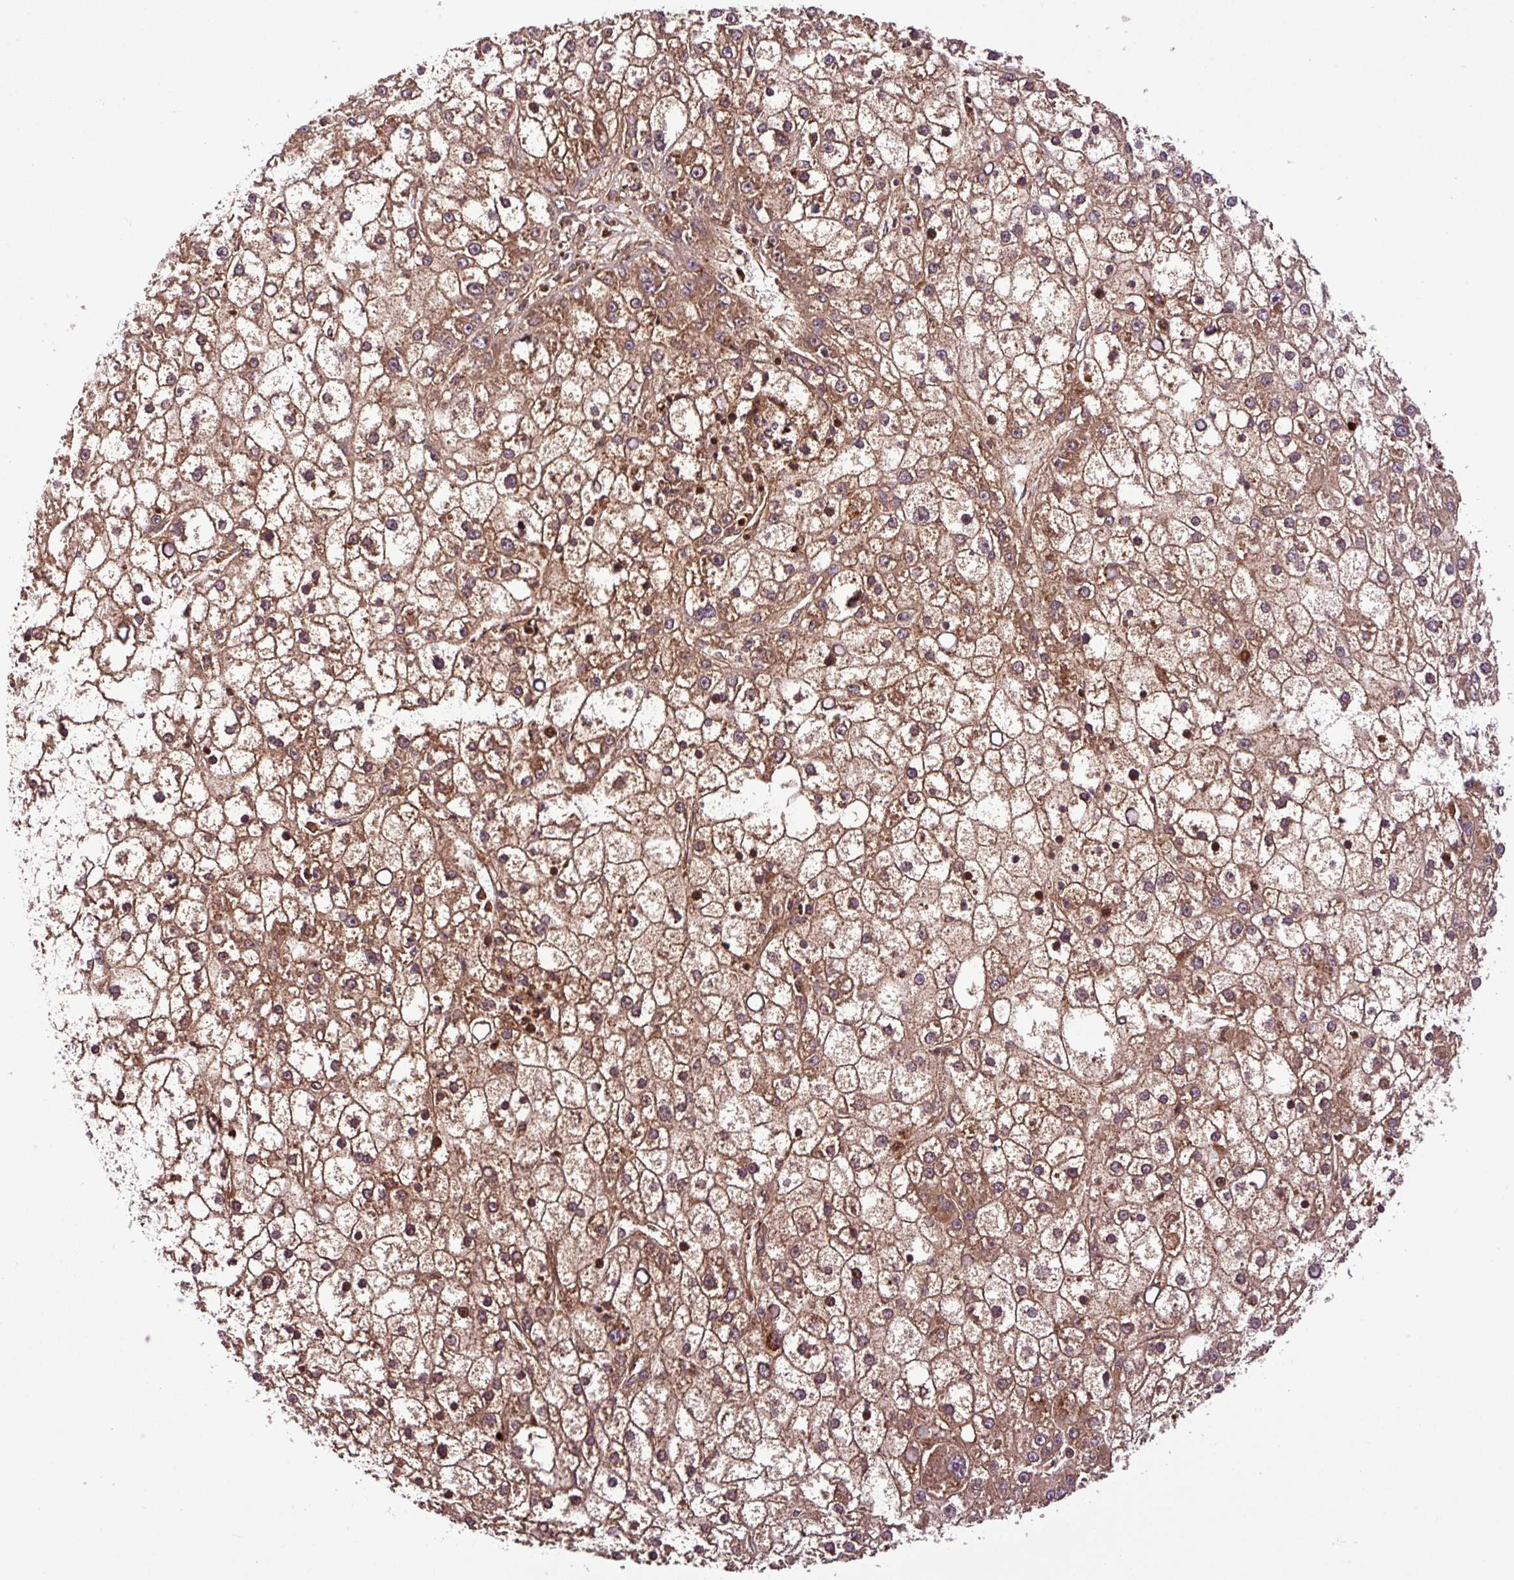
{"staining": {"intensity": "moderate", "quantity": ">75%", "location": "cytoplasmic/membranous"}, "tissue": "liver cancer", "cell_type": "Tumor cells", "image_type": "cancer", "snomed": [{"axis": "morphology", "description": "Carcinoma, Hepatocellular, NOS"}, {"axis": "topography", "description": "Liver"}], "caption": "Tumor cells demonstrate moderate cytoplasmic/membranous expression in approximately >75% of cells in liver hepatocellular carcinoma.", "gene": "ZNF266", "patient": {"sex": "male", "age": 67}}